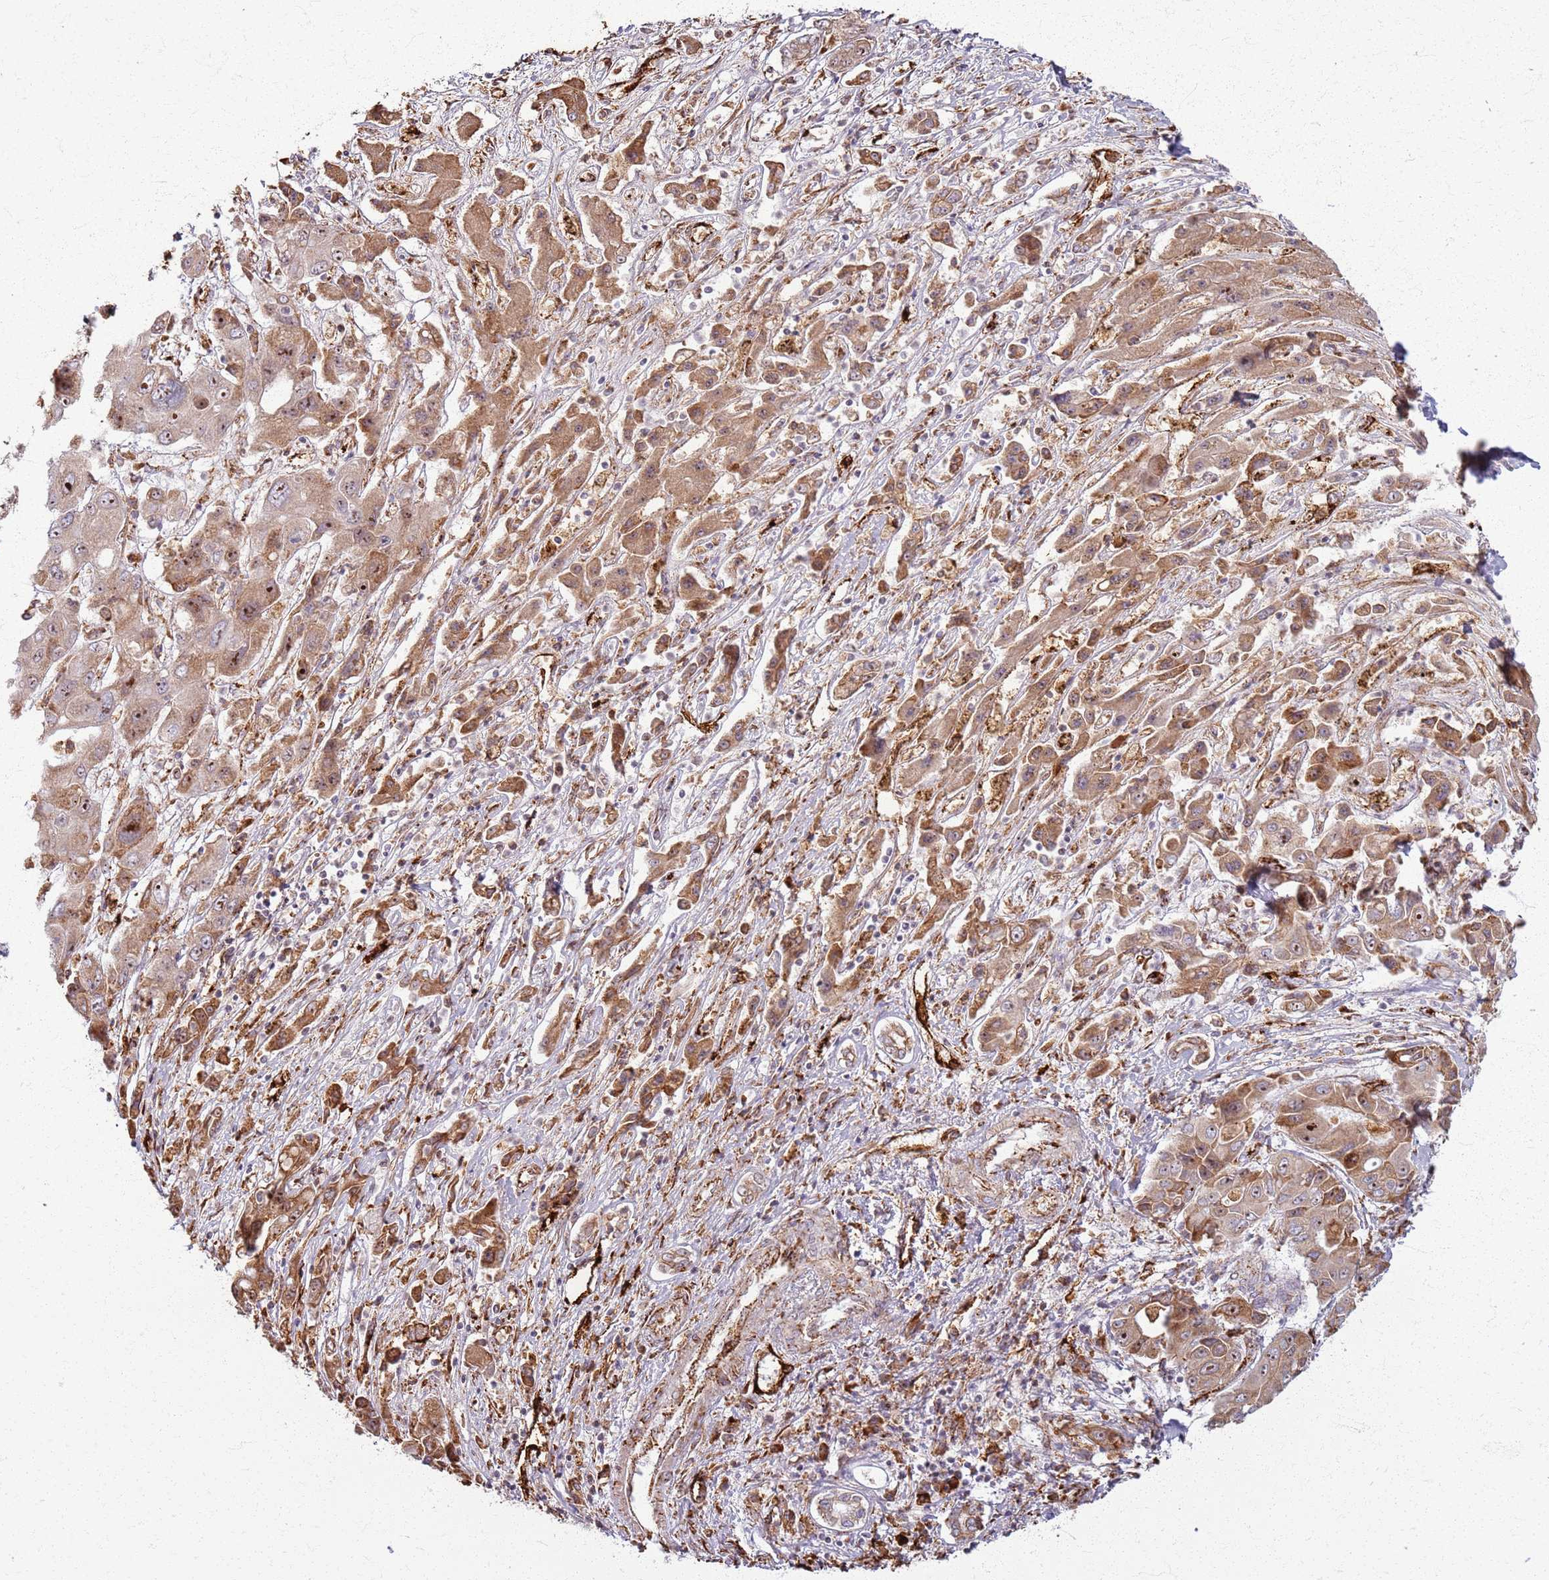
{"staining": {"intensity": "strong", "quantity": "25%-75%", "location": "cytoplasmic/membranous,nuclear"}, "tissue": "liver cancer", "cell_type": "Tumor cells", "image_type": "cancer", "snomed": [{"axis": "morphology", "description": "Cholangiocarcinoma"}, {"axis": "topography", "description": "Liver"}], "caption": "Human liver cancer (cholangiocarcinoma) stained for a protein (brown) displays strong cytoplasmic/membranous and nuclear positive expression in approximately 25%-75% of tumor cells.", "gene": "KRI1", "patient": {"sex": "male", "age": 67}}